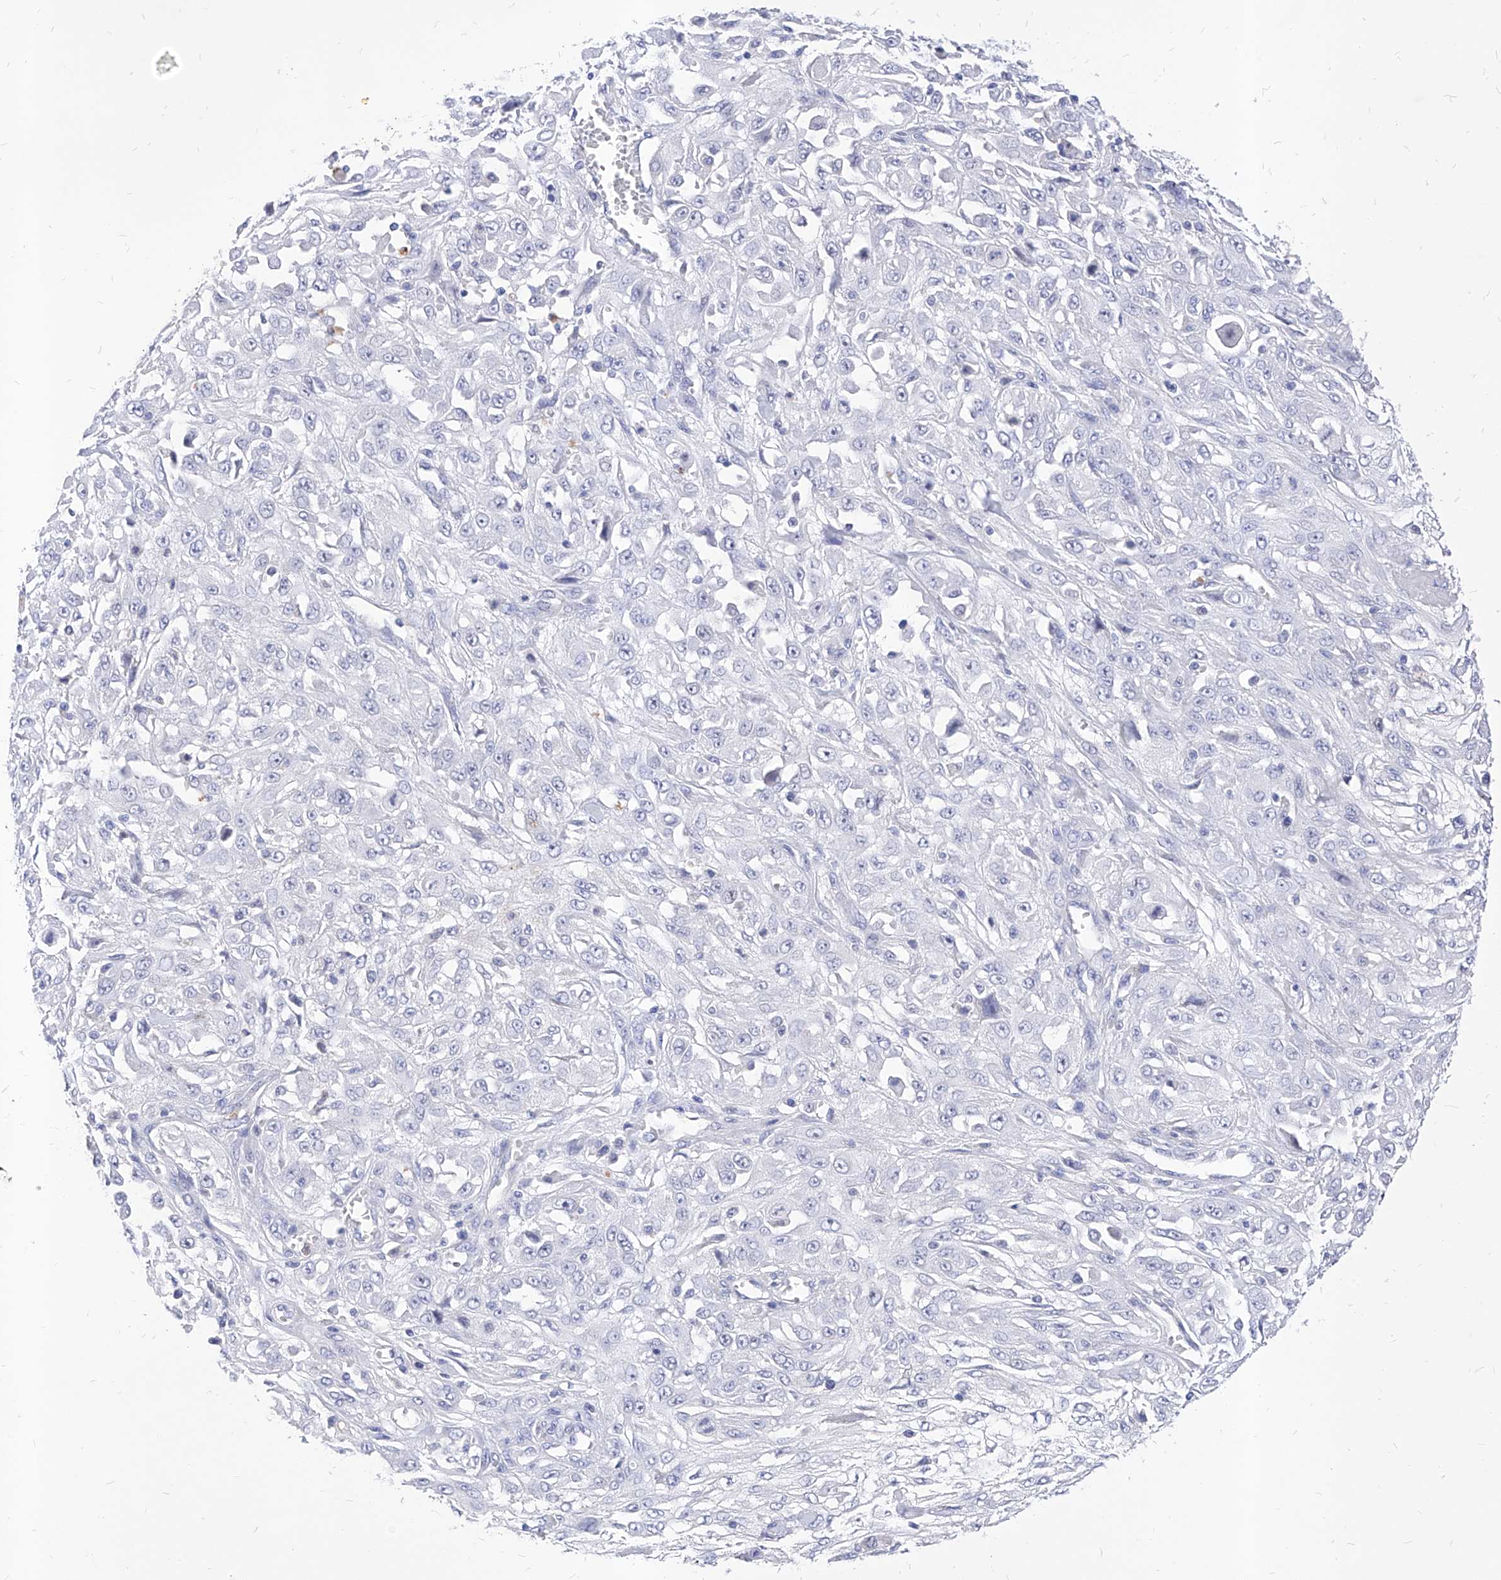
{"staining": {"intensity": "negative", "quantity": "none", "location": "none"}, "tissue": "skin cancer", "cell_type": "Tumor cells", "image_type": "cancer", "snomed": [{"axis": "morphology", "description": "Squamous cell carcinoma, NOS"}, {"axis": "morphology", "description": "Squamous cell carcinoma, metastatic, NOS"}, {"axis": "topography", "description": "Skin"}, {"axis": "topography", "description": "Lymph node"}], "caption": "Tumor cells show no significant expression in squamous cell carcinoma (skin).", "gene": "VAX1", "patient": {"sex": "male", "age": 75}}